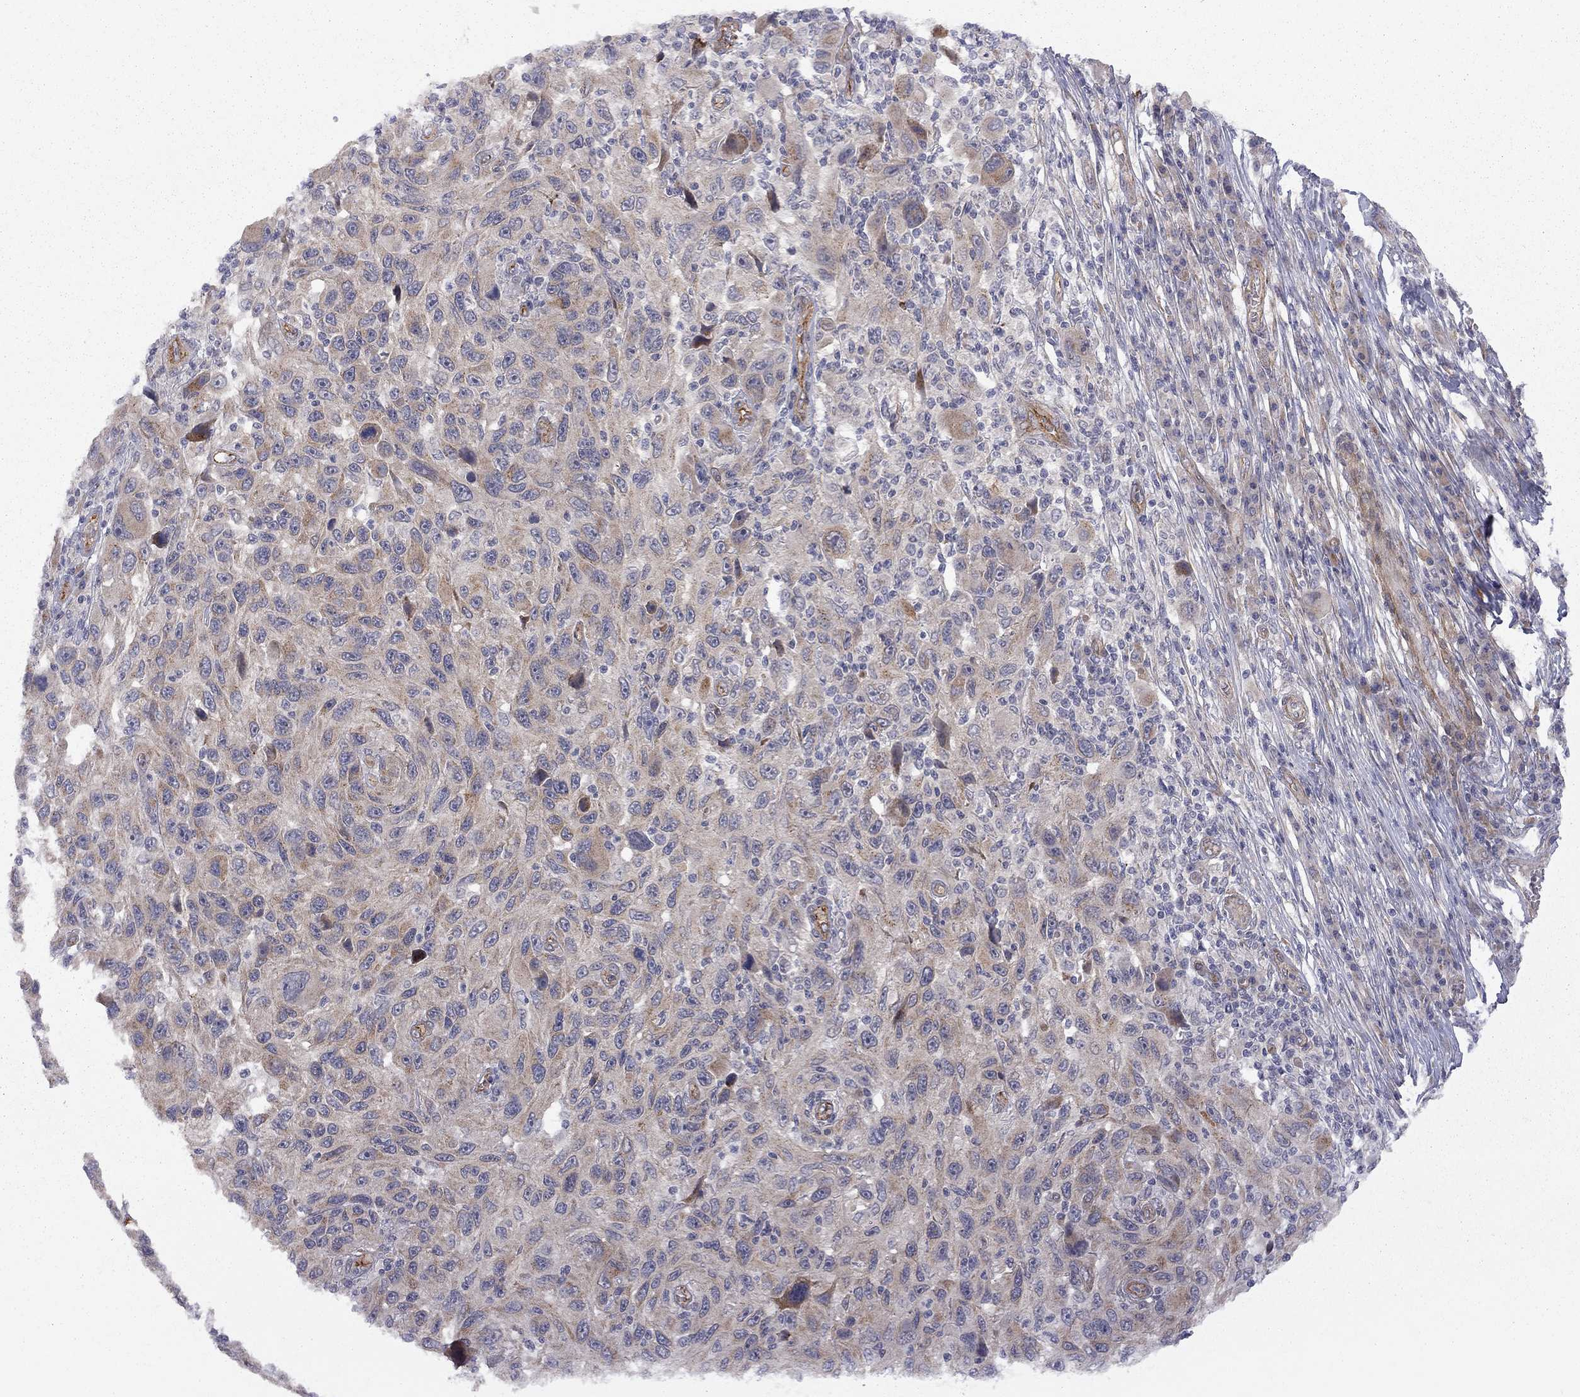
{"staining": {"intensity": "strong", "quantity": "25%-75%", "location": "cytoplasmic/membranous"}, "tissue": "melanoma", "cell_type": "Tumor cells", "image_type": "cancer", "snomed": [{"axis": "morphology", "description": "Malignant melanoma, NOS"}, {"axis": "topography", "description": "Skin"}], "caption": "Immunohistochemical staining of human malignant melanoma reveals high levels of strong cytoplasmic/membranous positivity in about 25%-75% of tumor cells.", "gene": "EXOC3L2", "patient": {"sex": "male", "age": 53}}